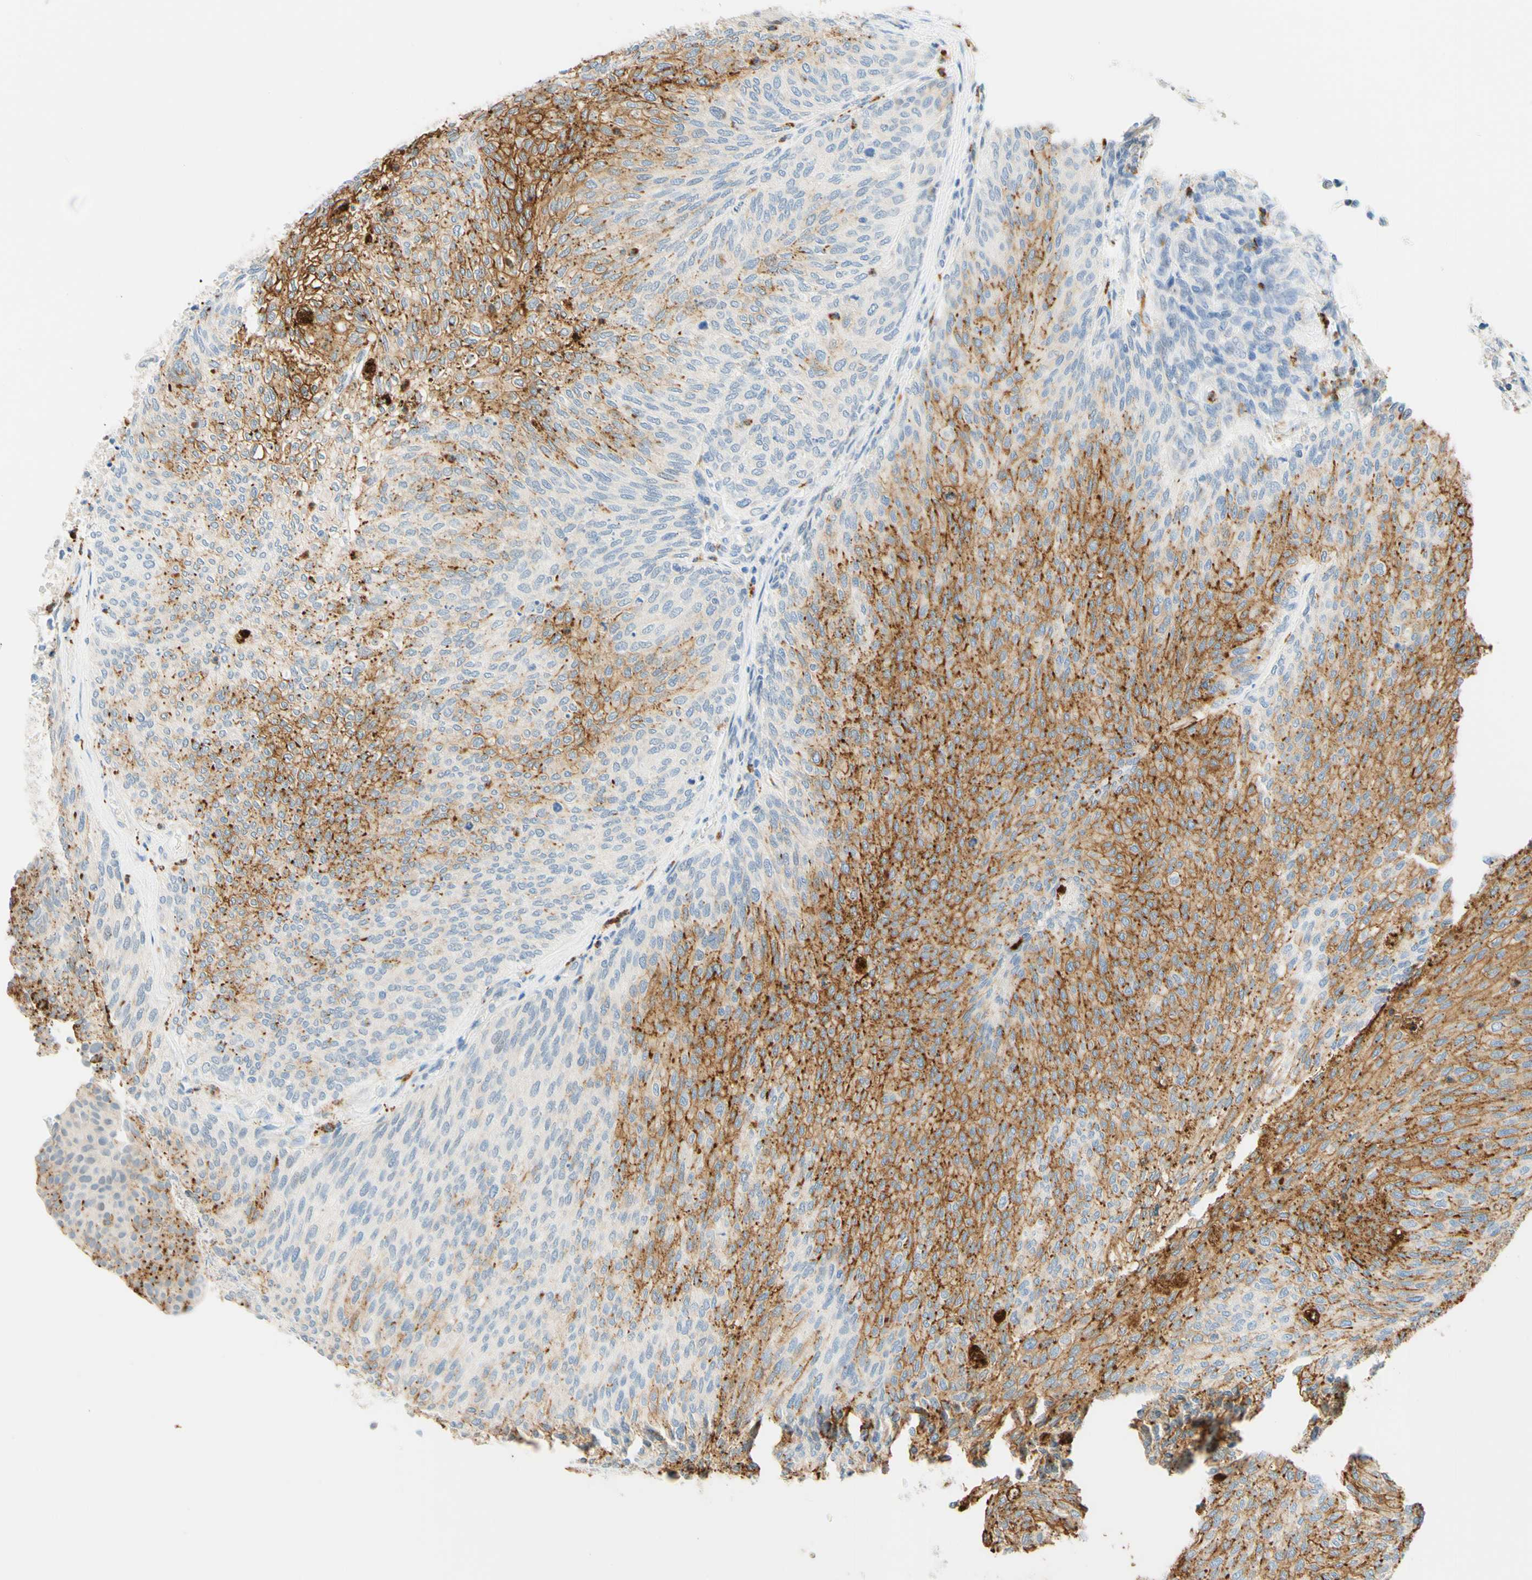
{"staining": {"intensity": "moderate", "quantity": "25%-75%", "location": "cytoplasmic/membranous"}, "tissue": "urothelial cancer", "cell_type": "Tumor cells", "image_type": "cancer", "snomed": [{"axis": "morphology", "description": "Urothelial carcinoma, Low grade"}, {"axis": "topography", "description": "Urinary bladder"}], "caption": "Low-grade urothelial carcinoma stained for a protein demonstrates moderate cytoplasmic/membranous positivity in tumor cells.", "gene": "TREM2", "patient": {"sex": "female", "age": 79}}